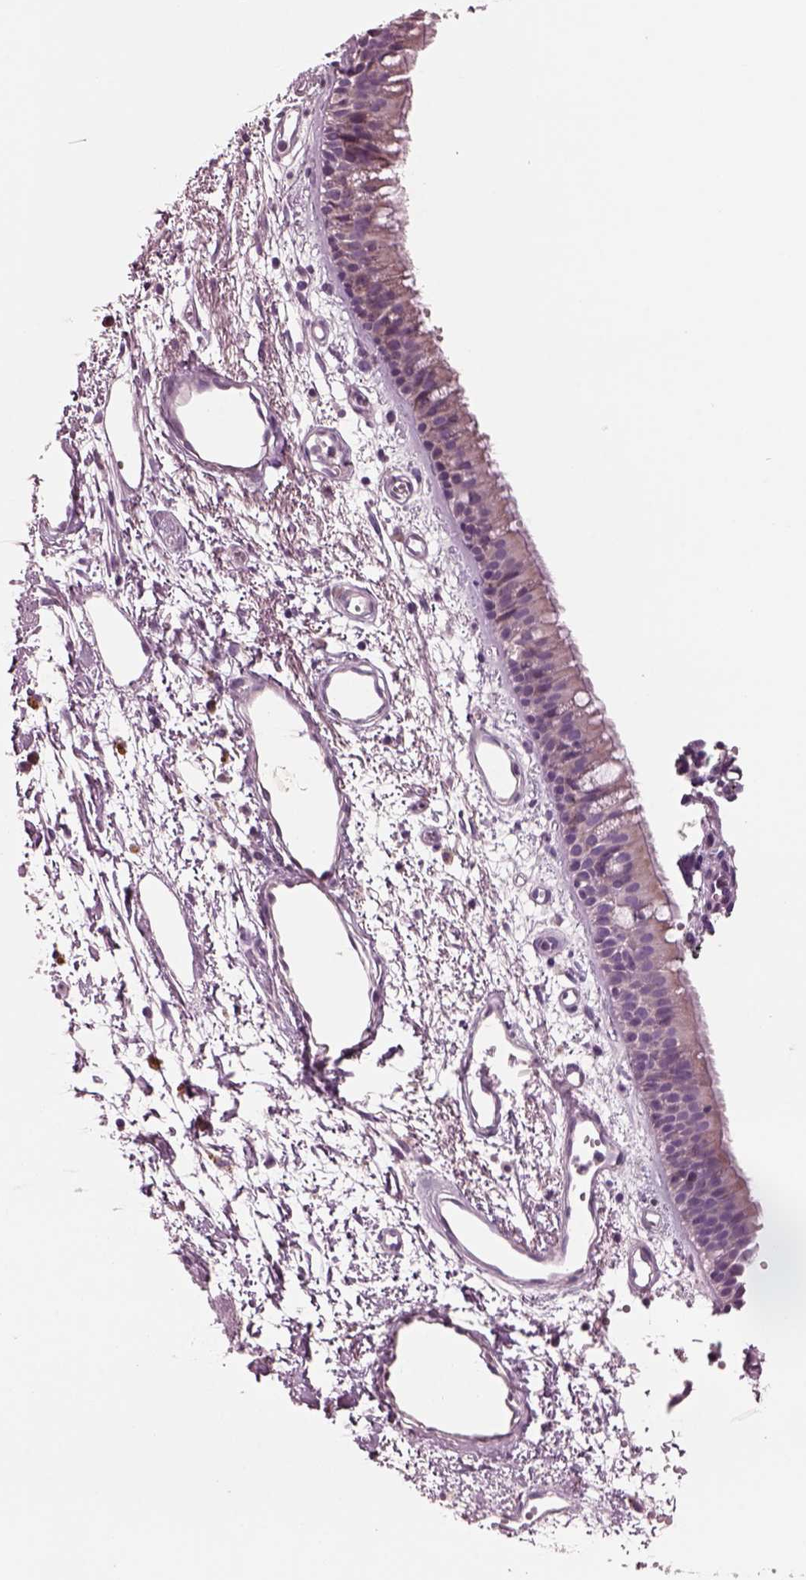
{"staining": {"intensity": "weak", "quantity": ">75%", "location": "cytoplasmic/membranous"}, "tissue": "bronchus", "cell_type": "Respiratory epithelial cells", "image_type": "normal", "snomed": [{"axis": "morphology", "description": "Normal tissue, NOS"}, {"axis": "morphology", "description": "Squamous cell carcinoma, NOS"}, {"axis": "topography", "description": "Cartilage tissue"}, {"axis": "topography", "description": "Bronchus"}, {"axis": "topography", "description": "Lung"}], "caption": "Immunohistochemistry histopathology image of unremarkable human bronchus stained for a protein (brown), which demonstrates low levels of weak cytoplasmic/membranous staining in about >75% of respiratory epithelial cells.", "gene": "AP4M1", "patient": {"sex": "male", "age": 66}}